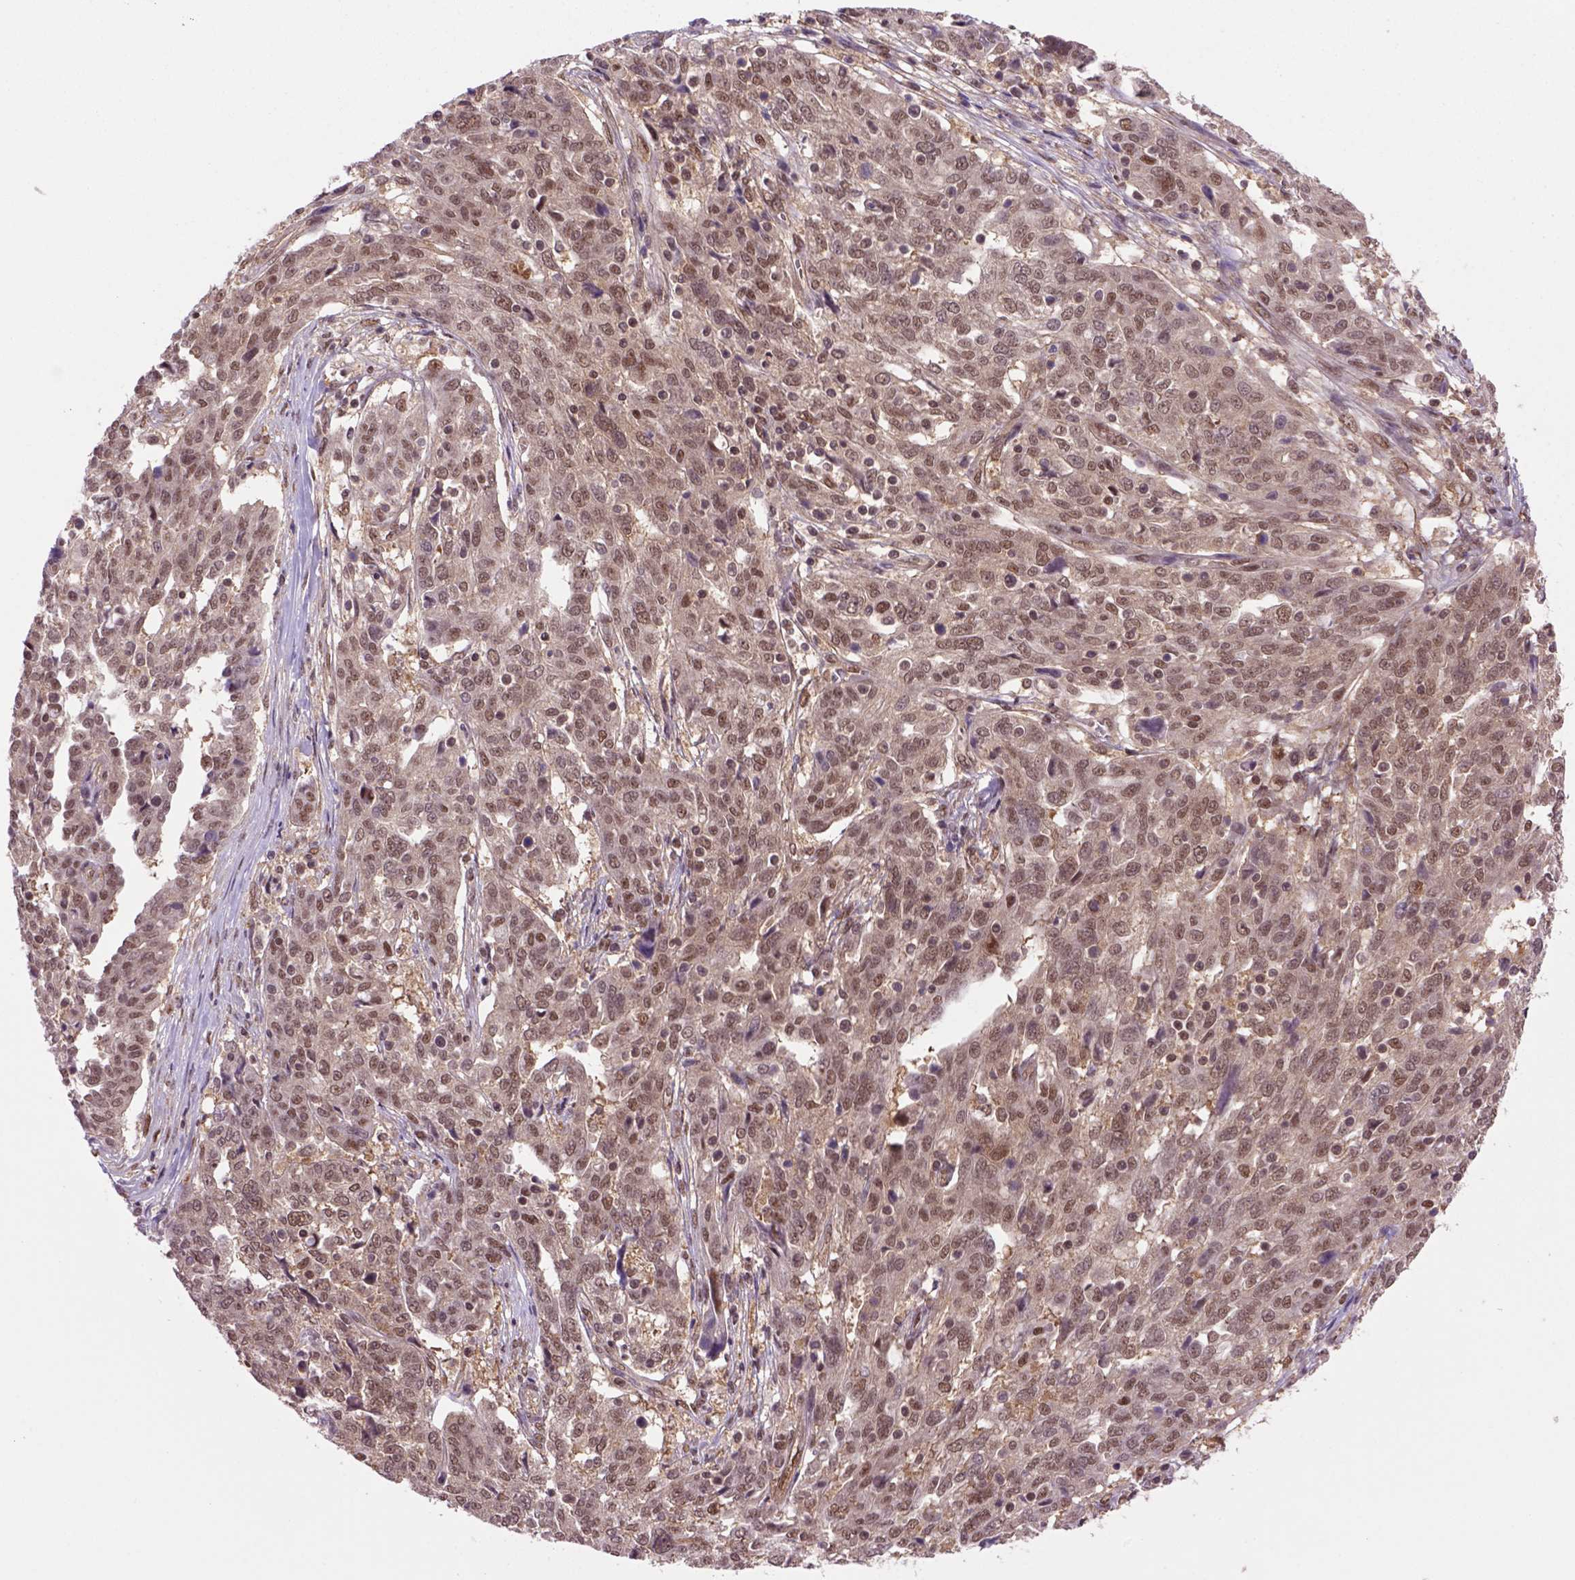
{"staining": {"intensity": "moderate", "quantity": ">75%", "location": "cytoplasmic/membranous,nuclear"}, "tissue": "ovarian cancer", "cell_type": "Tumor cells", "image_type": "cancer", "snomed": [{"axis": "morphology", "description": "Cystadenocarcinoma, serous, NOS"}, {"axis": "topography", "description": "Ovary"}], "caption": "Protein expression analysis of ovarian serous cystadenocarcinoma demonstrates moderate cytoplasmic/membranous and nuclear staining in about >75% of tumor cells.", "gene": "PSMC2", "patient": {"sex": "female", "age": 67}}